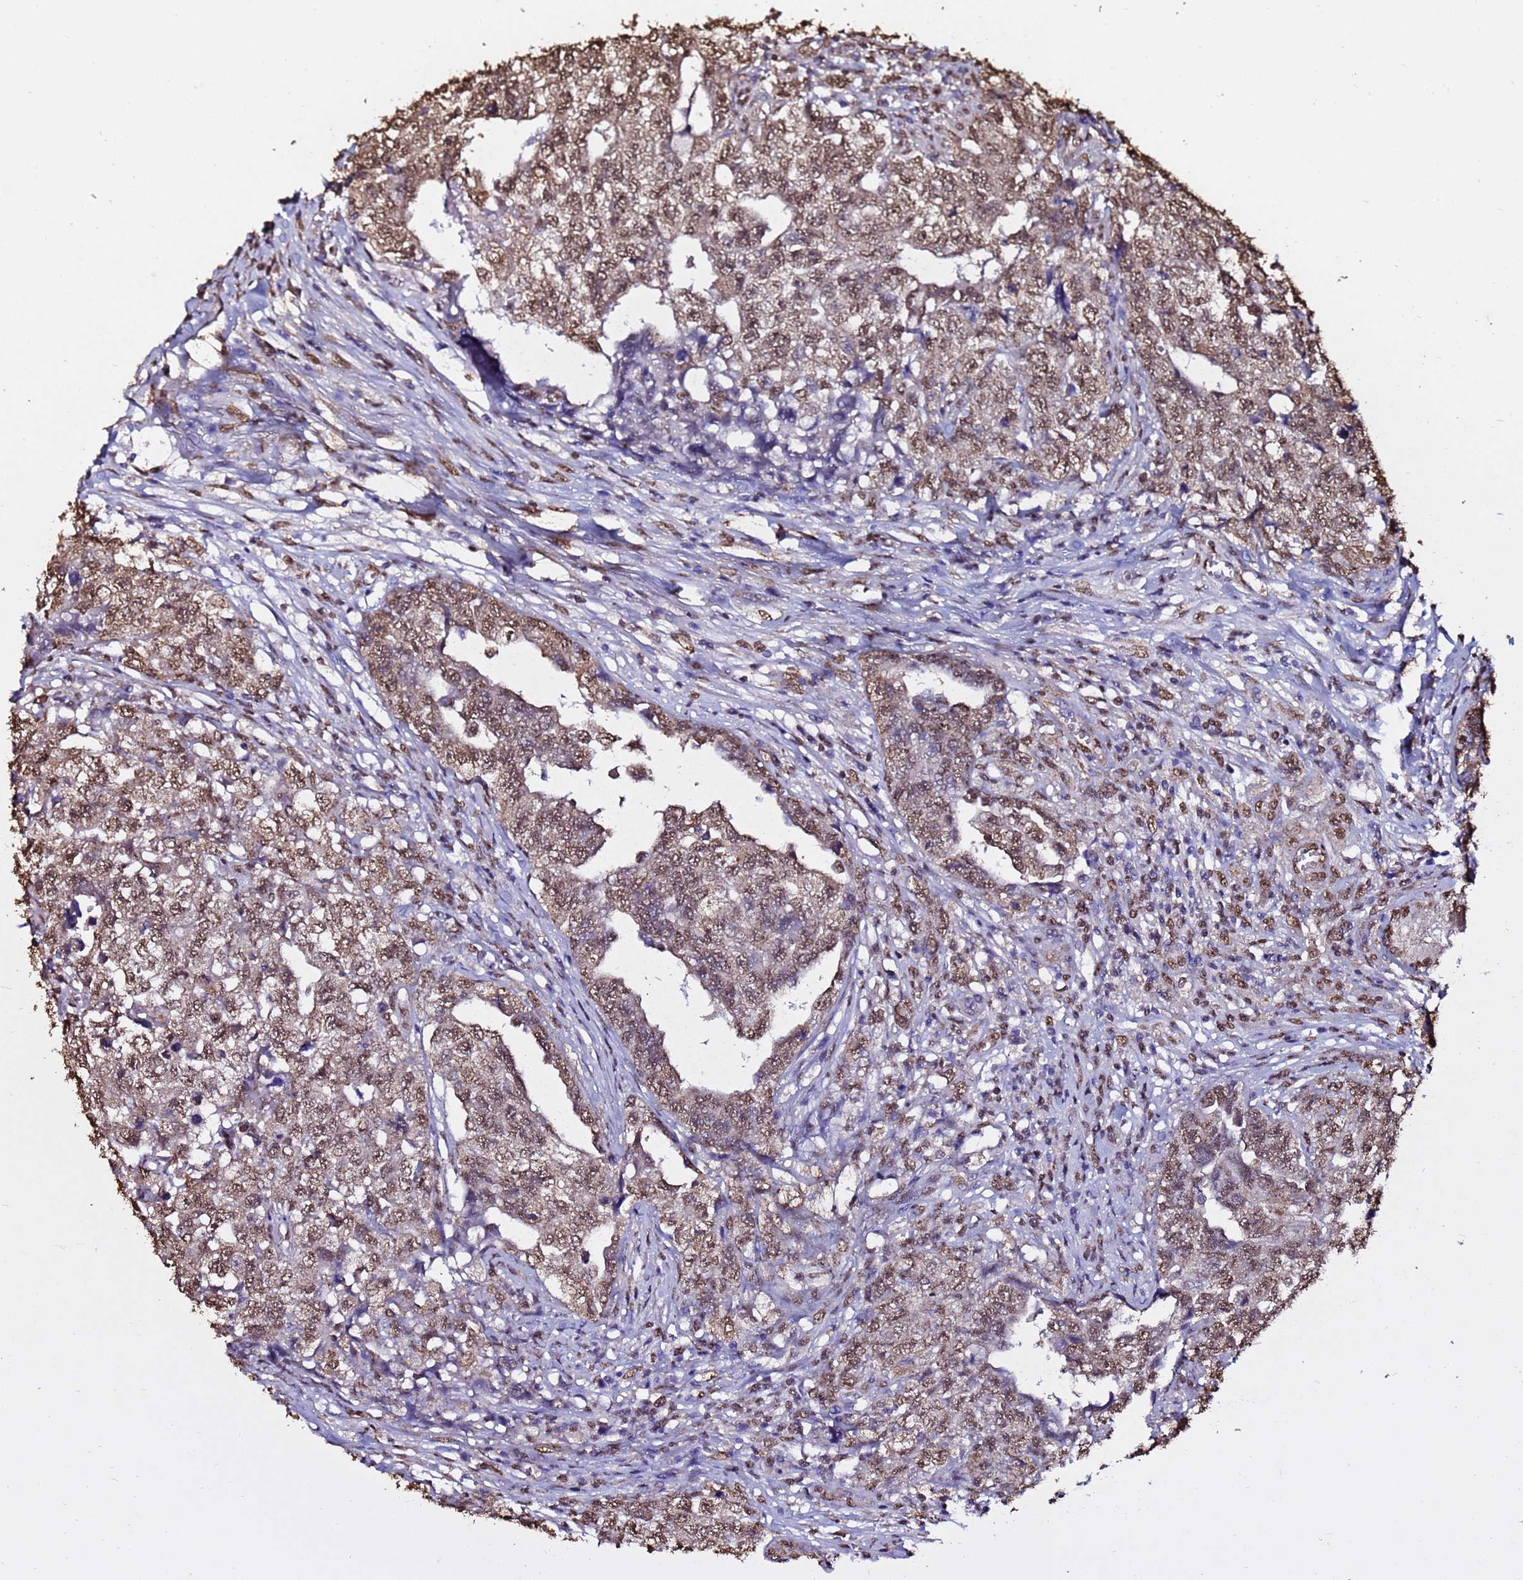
{"staining": {"intensity": "moderate", "quantity": ">75%", "location": "nuclear"}, "tissue": "testis cancer", "cell_type": "Tumor cells", "image_type": "cancer", "snomed": [{"axis": "morphology", "description": "Carcinoma, Embryonal, NOS"}, {"axis": "topography", "description": "Testis"}], "caption": "Immunohistochemical staining of testis cancer (embryonal carcinoma) displays medium levels of moderate nuclear staining in approximately >75% of tumor cells.", "gene": "TRIP6", "patient": {"sex": "male", "age": 31}}